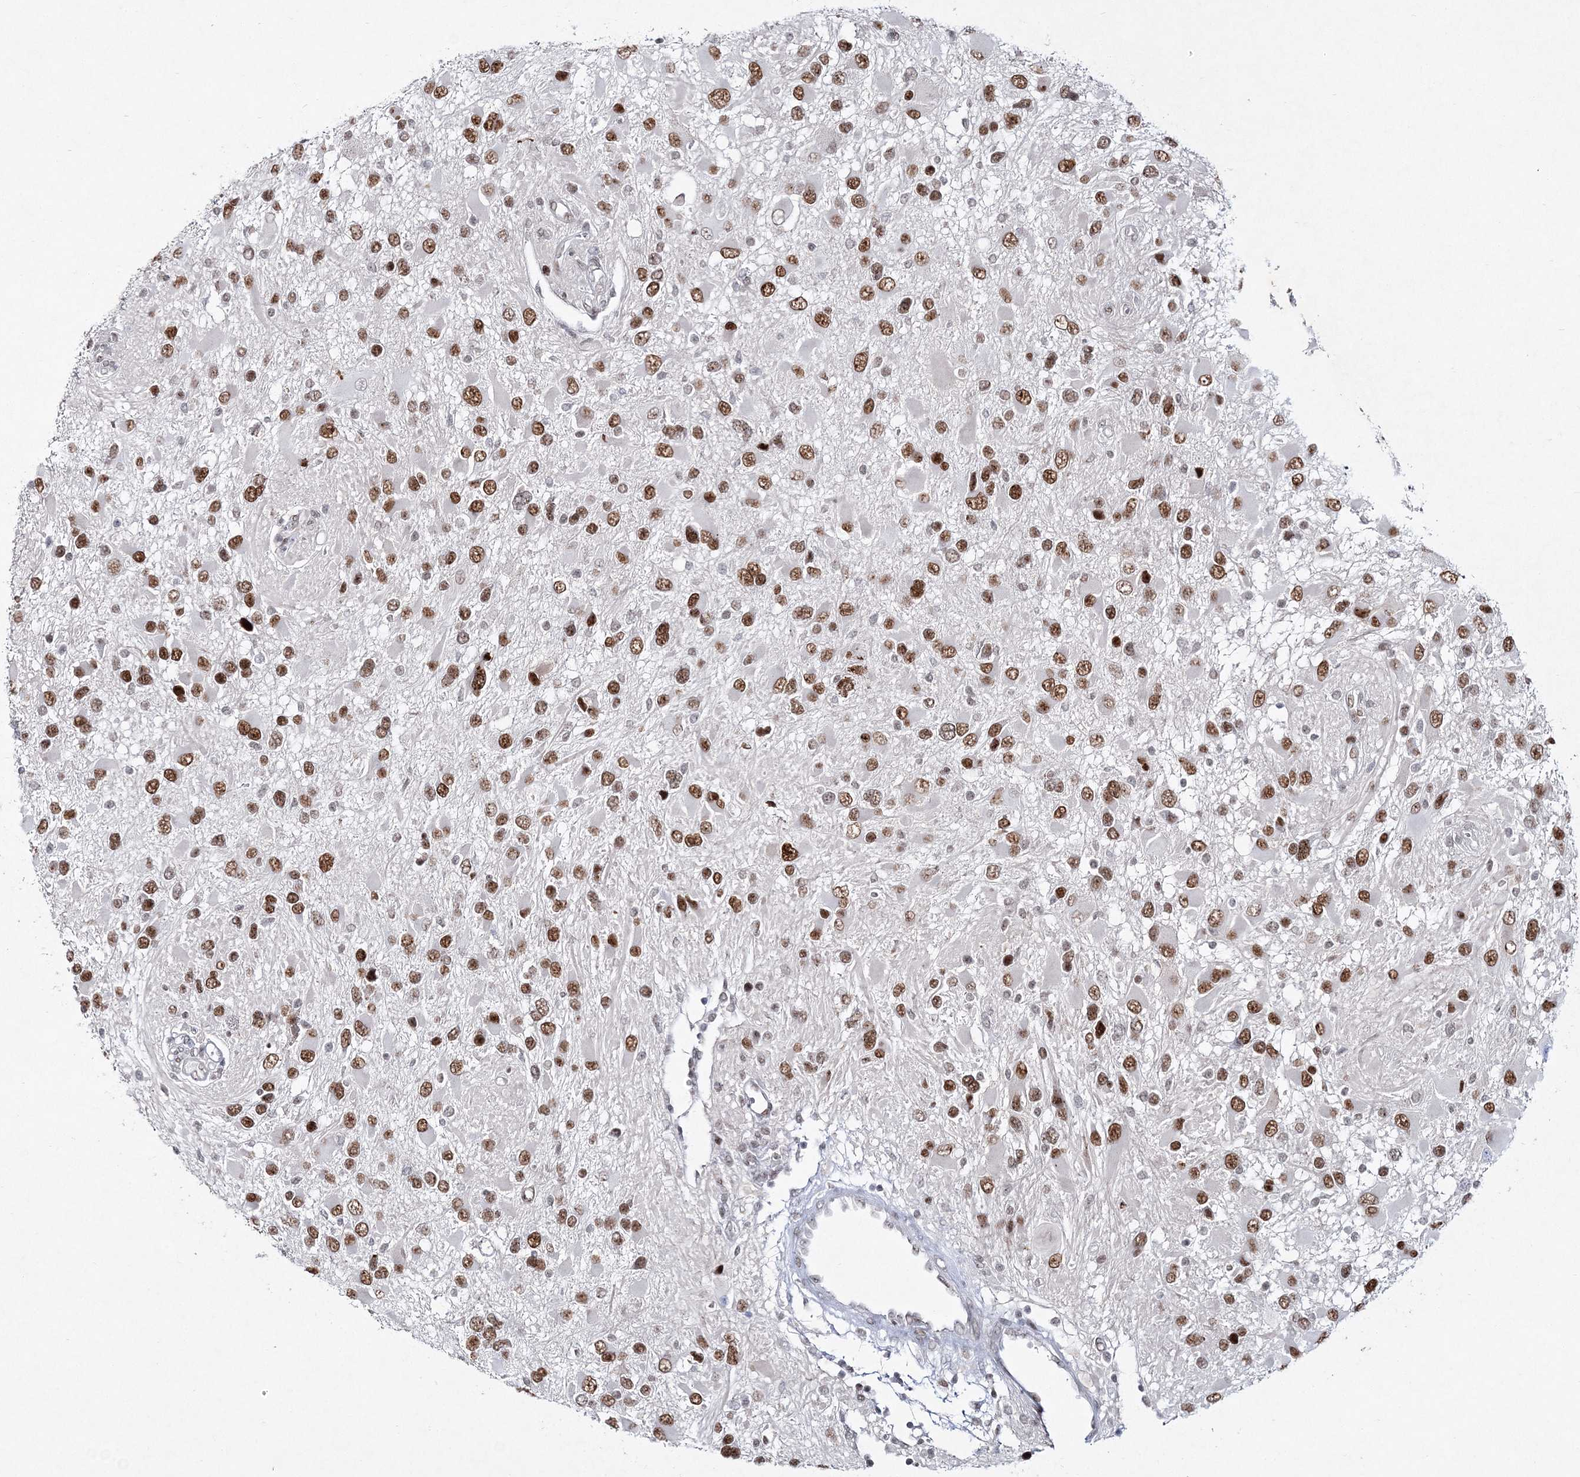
{"staining": {"intensity": "moderate", "quantity": ">75%", "location": "nuclear"}, "tissue": "glioma", "cell_type": "Tumor cells", "image_type": "cancer", "snomed": [{"axis": "morphology", "description": "Glioma, malignant, High grade"}, {"axis": "topography", "description": "Brain"}], "caption": "This micrograph exhibits malignant glioma (high-grade) stained with immunohistochemistry (IHC) to label a protein in brown. The nuclear of tumor cells show moderate positivity for the protein. Nuclei are counter-stained blue.", "gene": "LRRFIP2", "patient": {"sex": "male", "age": 53}}